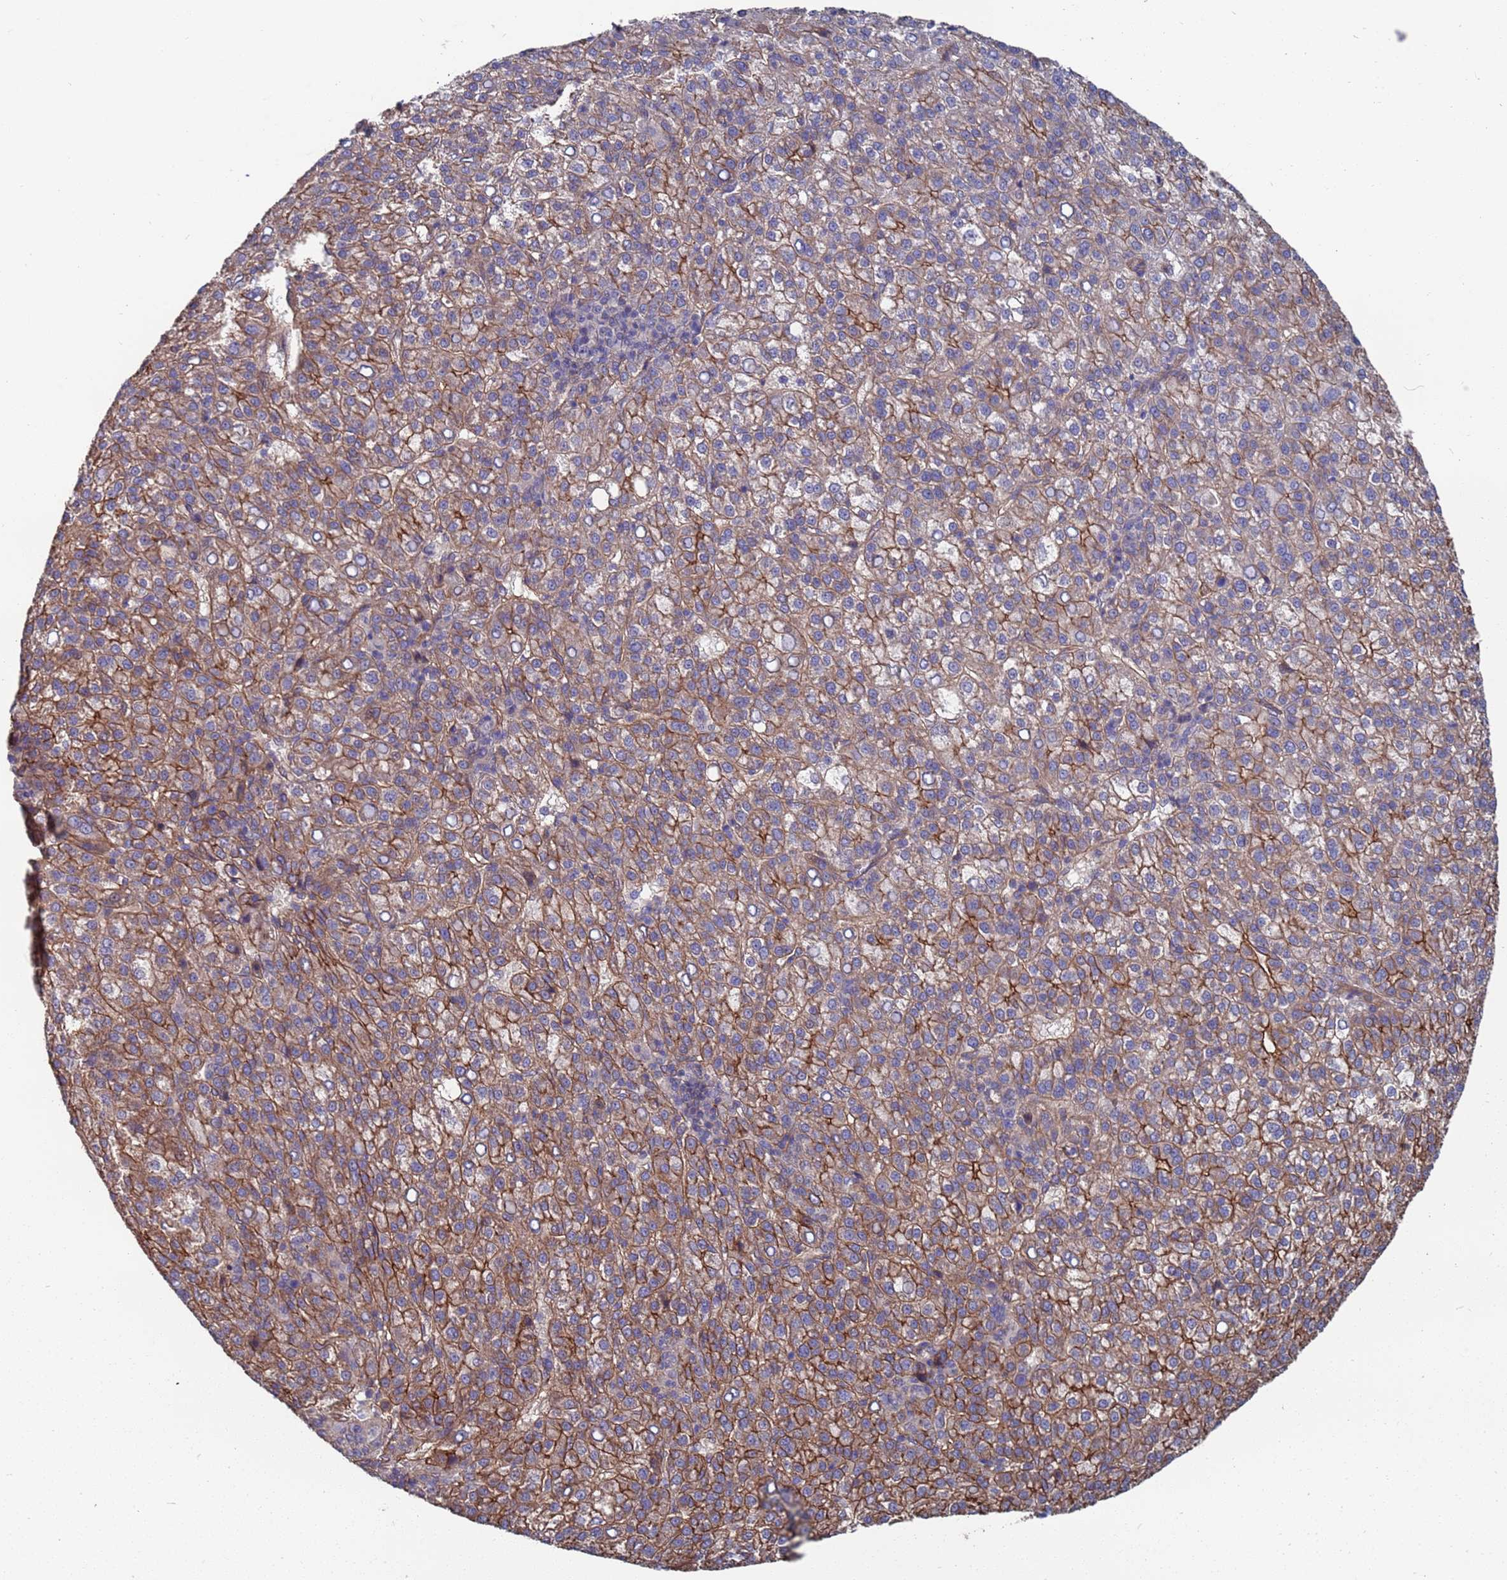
{"staining": {"intensity": "moderate", "quantity": "25%-75%", "location": "cytoplasmic/membranous"}, "tissue": "liver cancer", "cell_type": "Tumor cells", "image_type": "cancer", "snomed": [{"axis": "morphology", "description": "Carcinoma, Hepatocellular, NOS"}, {"axis": "topography", "description": "Liver"}], "caption": "Approximately 25%-75% of tumor cells in human liver cancer show moderate cytoplasmic/membranous protein expression as visualized by brown immunohistochemical staining.", "gene": "NDUFAF6", "patient": {"sex": "female", "age": 58}}